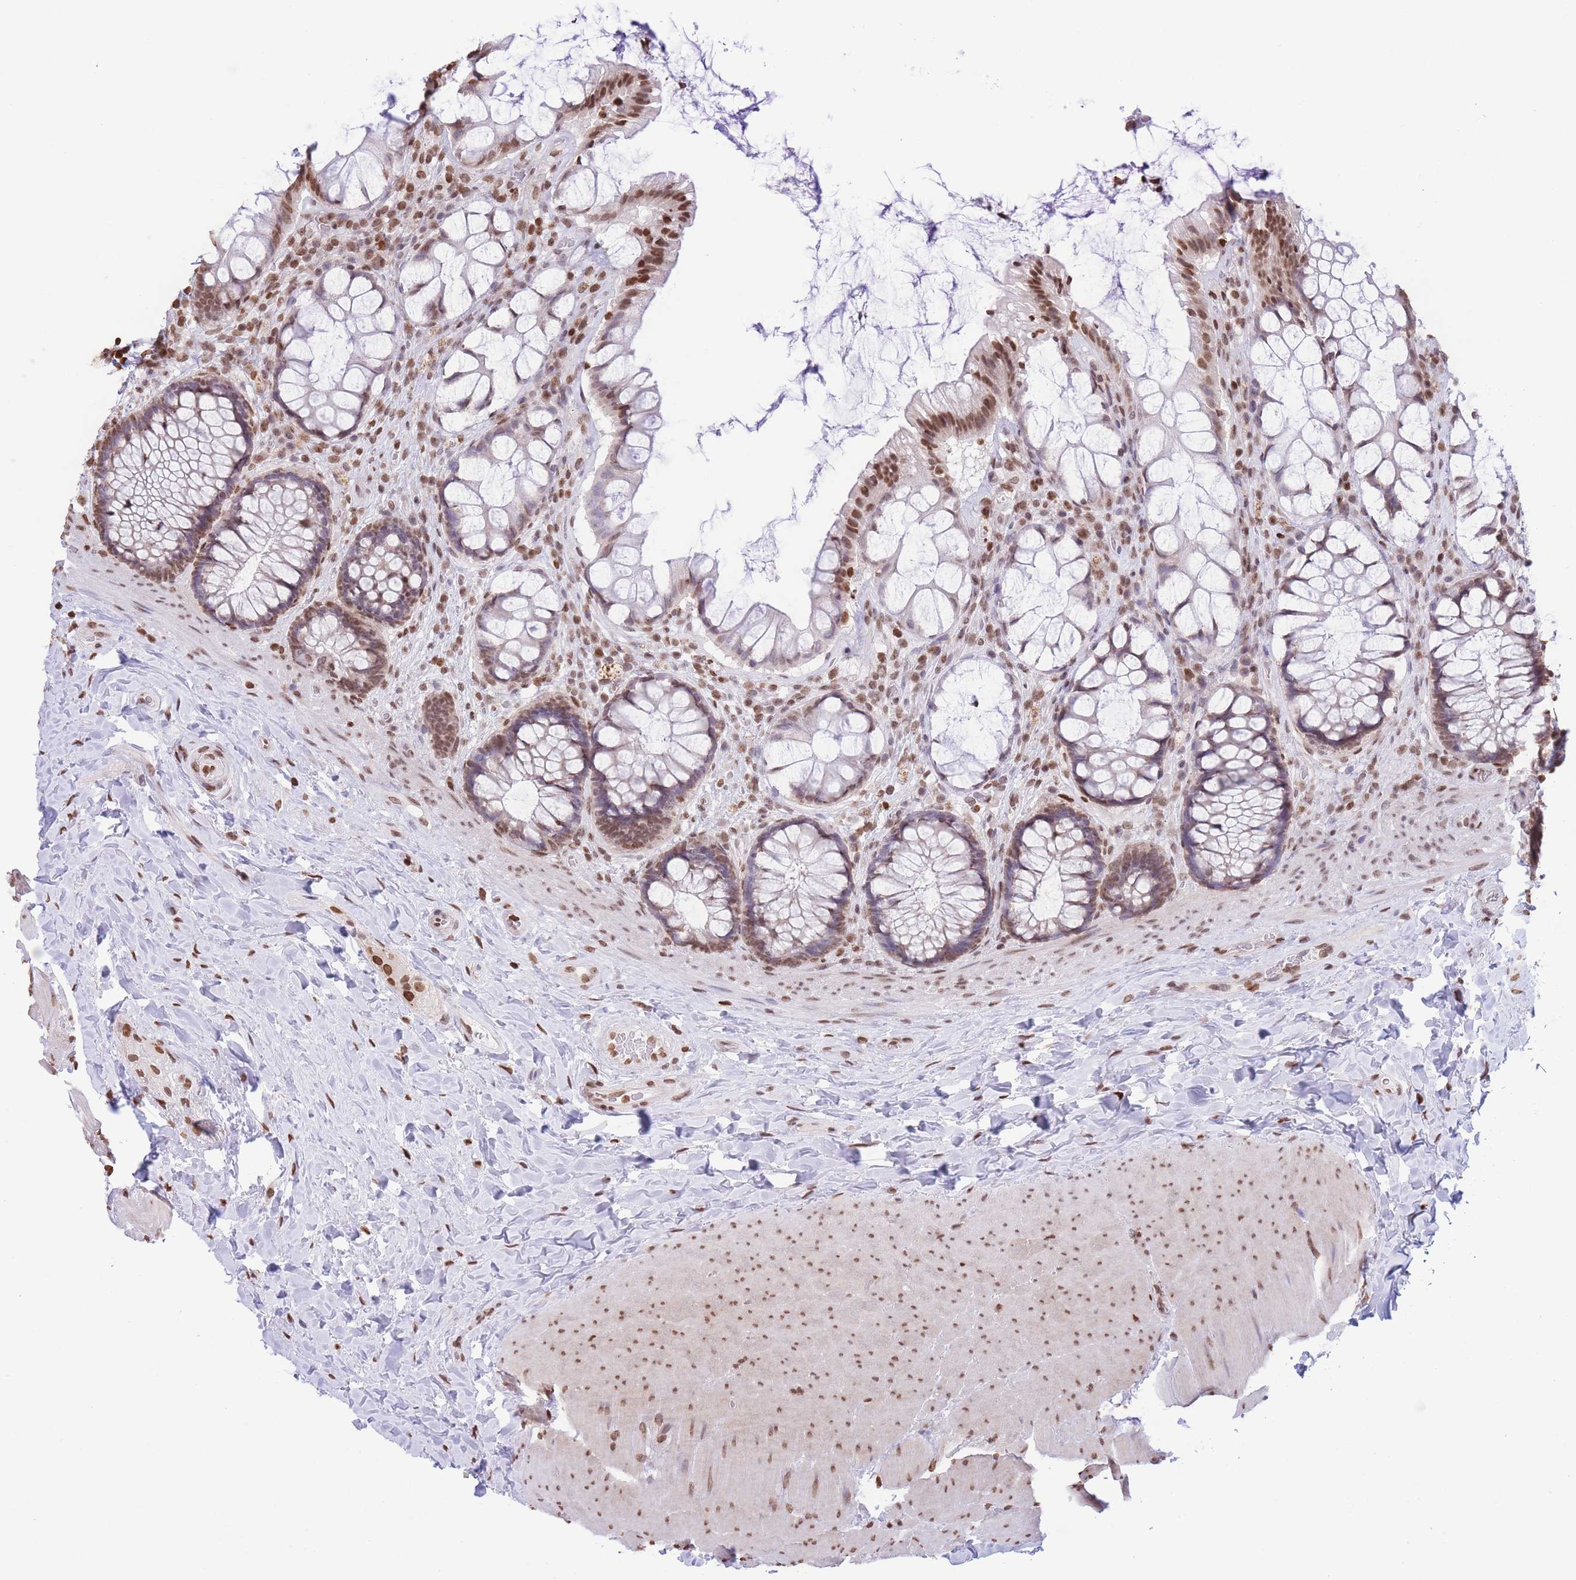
{"staining": {"intensity": "moderate", "quantity": ">75%", "location": "nuclear"}, "tissue": "rectum", "cell_type": "Glandular cells", "image_type": "normal", "snomed": [{"axis": "morphology", "description": "Normal tissue, NOS"}, {"axis": "topography", "description": "Rectum"}], "caption": "High-power microscopy captured an immunohistochemistry (IHC) micrograph of benign rectum, revealing moderate nuclear expression in about >75% of glandular cells.", "gene": "H2BC10", "patient": {"sex": "female", "age": 58}}